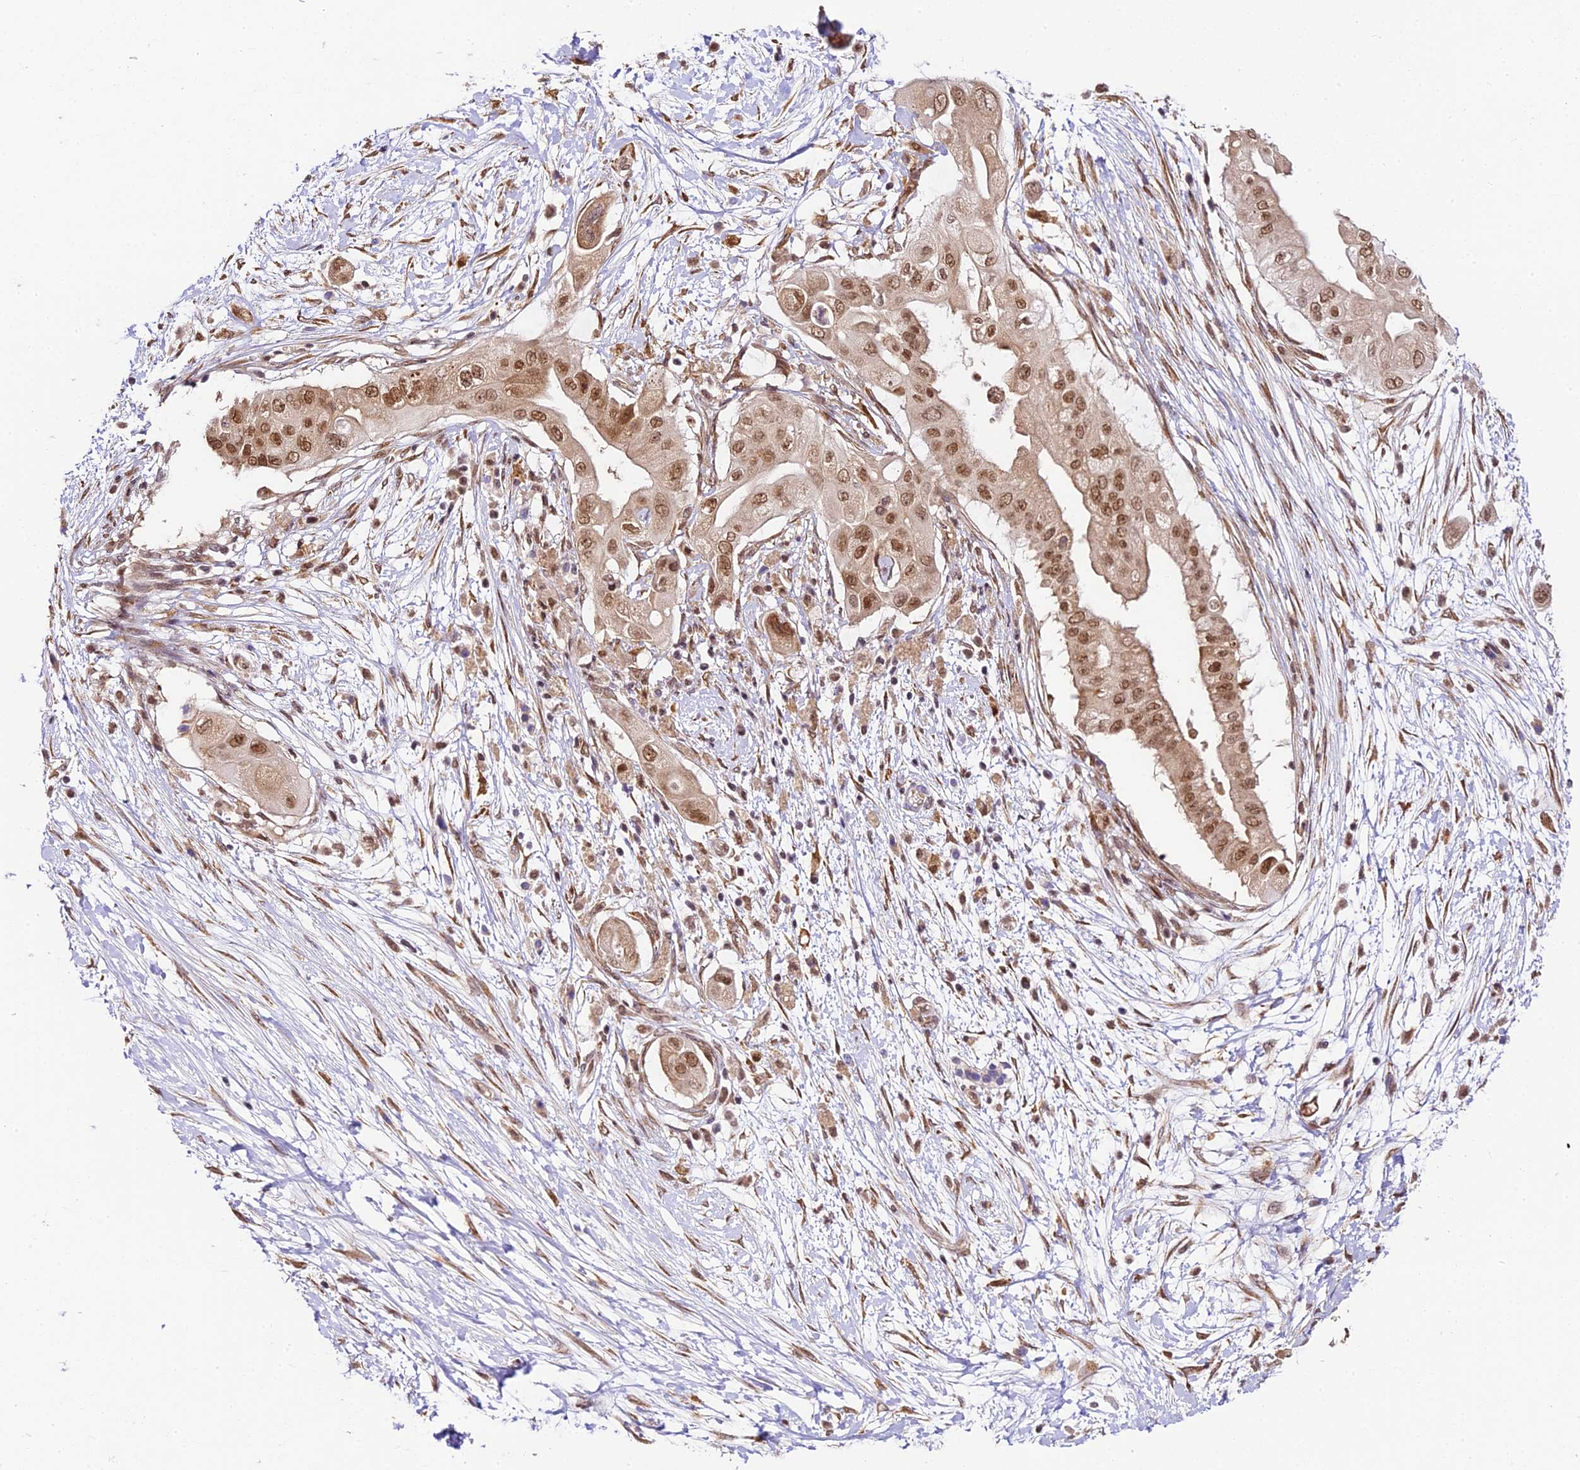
{"staining": {"intensity": "moderate", "quantity": ">75%", "location": "cytoplasmic/membranous,nuclear"}, "tissue": "pancreatic cancer", "cell_type": "Tumor cells", "image_type": "cancer", "snomed": [{"axis": "morphology", "description": "Adenocarcinoma, NOS"}, {"axis": "topography", "description": "Pancreas"}], "caption": "Protein staining exhibits moderate cytoplasmic/membranous and nuclear positivity in about >75% of tumor cells in pancreatic cancer (adenocarcinoma).", "gene": "TRIM22", "patient": {"sex": "male", "age": 68}}